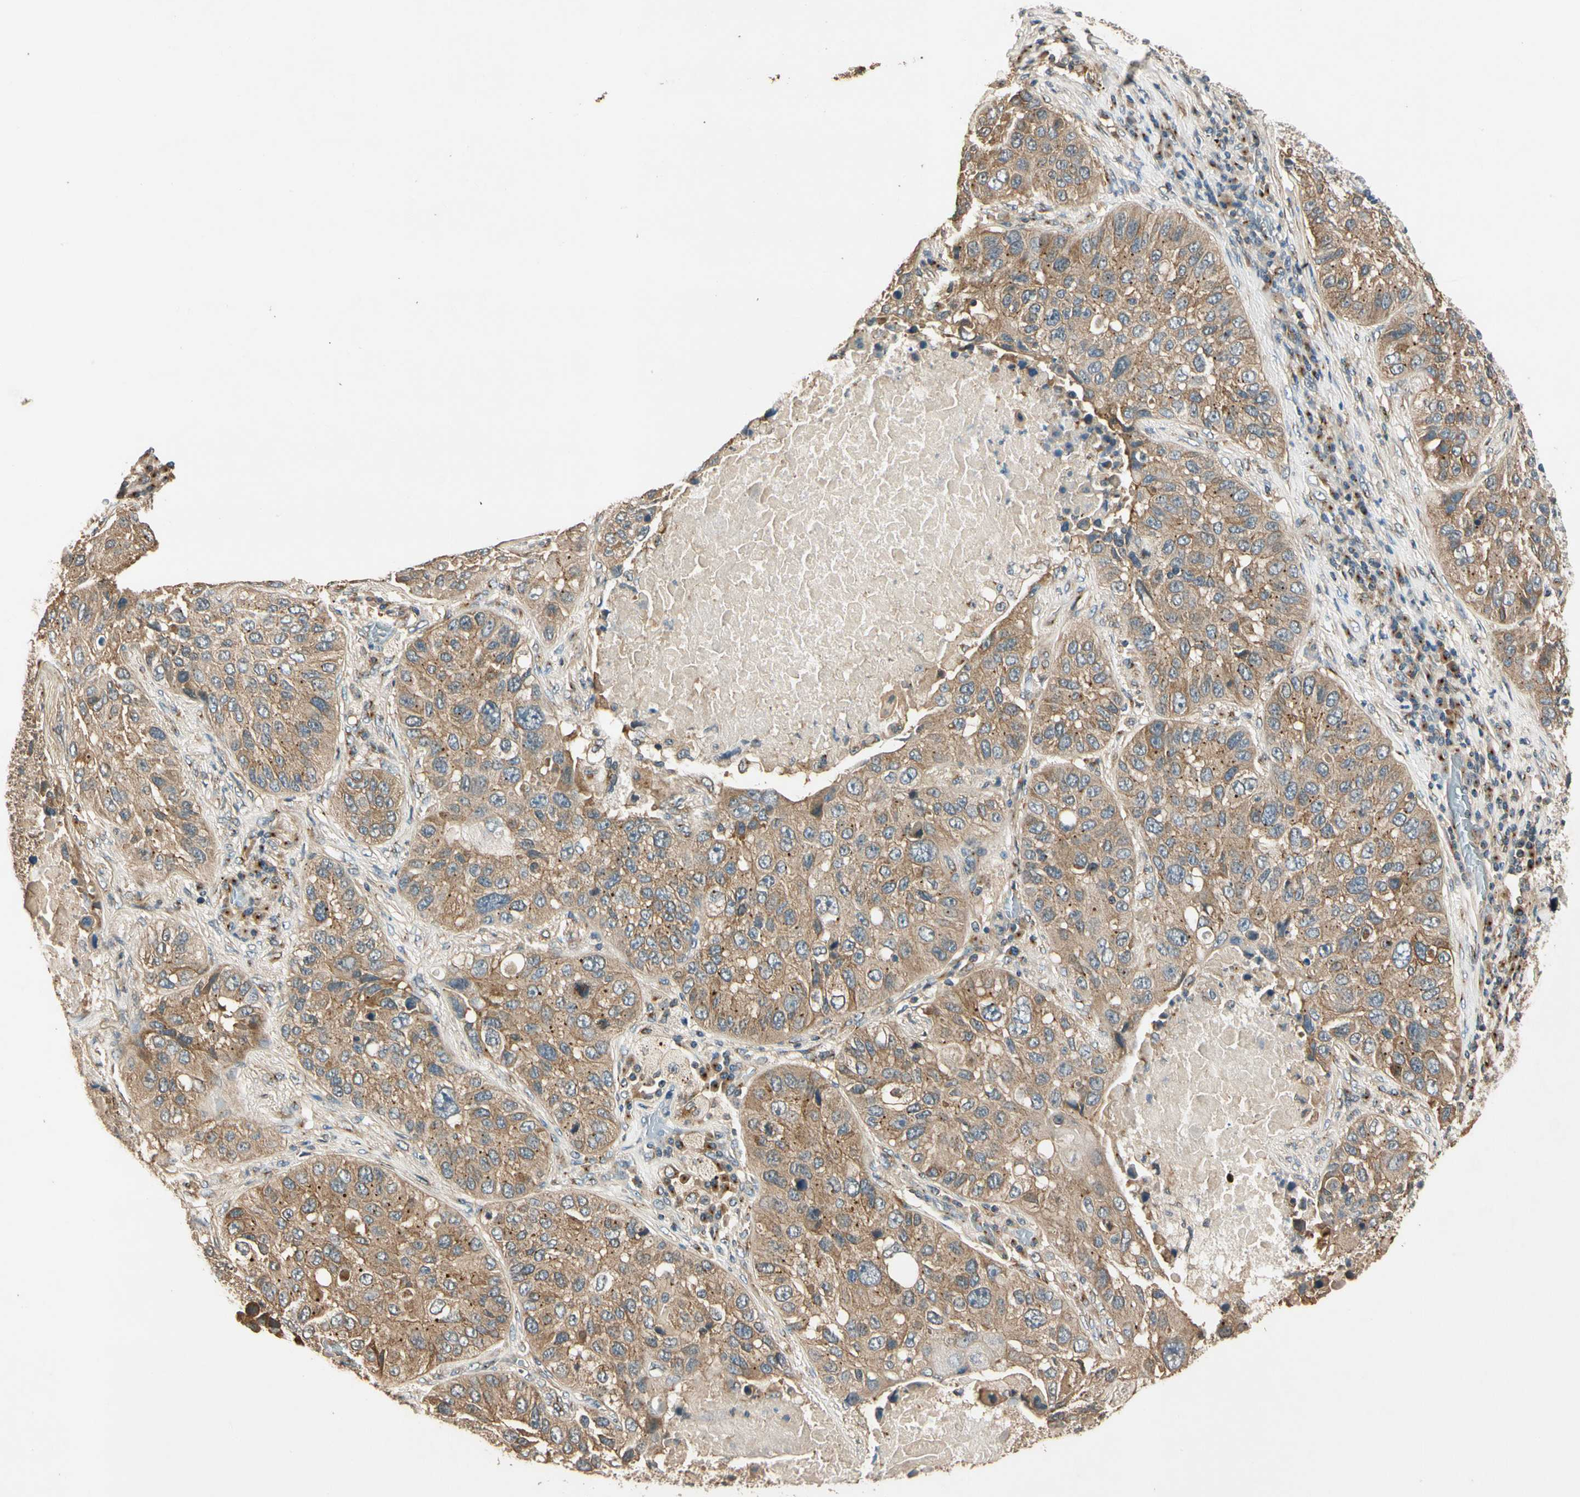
{"staining": {"intensity": "moderate", "quantity": ">75%", "location": "cytoplasmic/membranous"}, "tissue": "lung cancer", "cell_type": "Tumor cells", "image_type": "cancer", "snomed": [{"axis": "morphology", "description": "Squamous cell carcinoma, NOS"}, {"axis": "topography", "description": "Lung"}], "caption": "A photomicrograph showing moderate cytoplasmic/membranous expression in about >75% of tumor cells in lung squamous cell carcinoma, as visualized by brown immunohistochemical staining.", "gene": "AKAP9", "patient": {"sex": "male", "age": 57}}